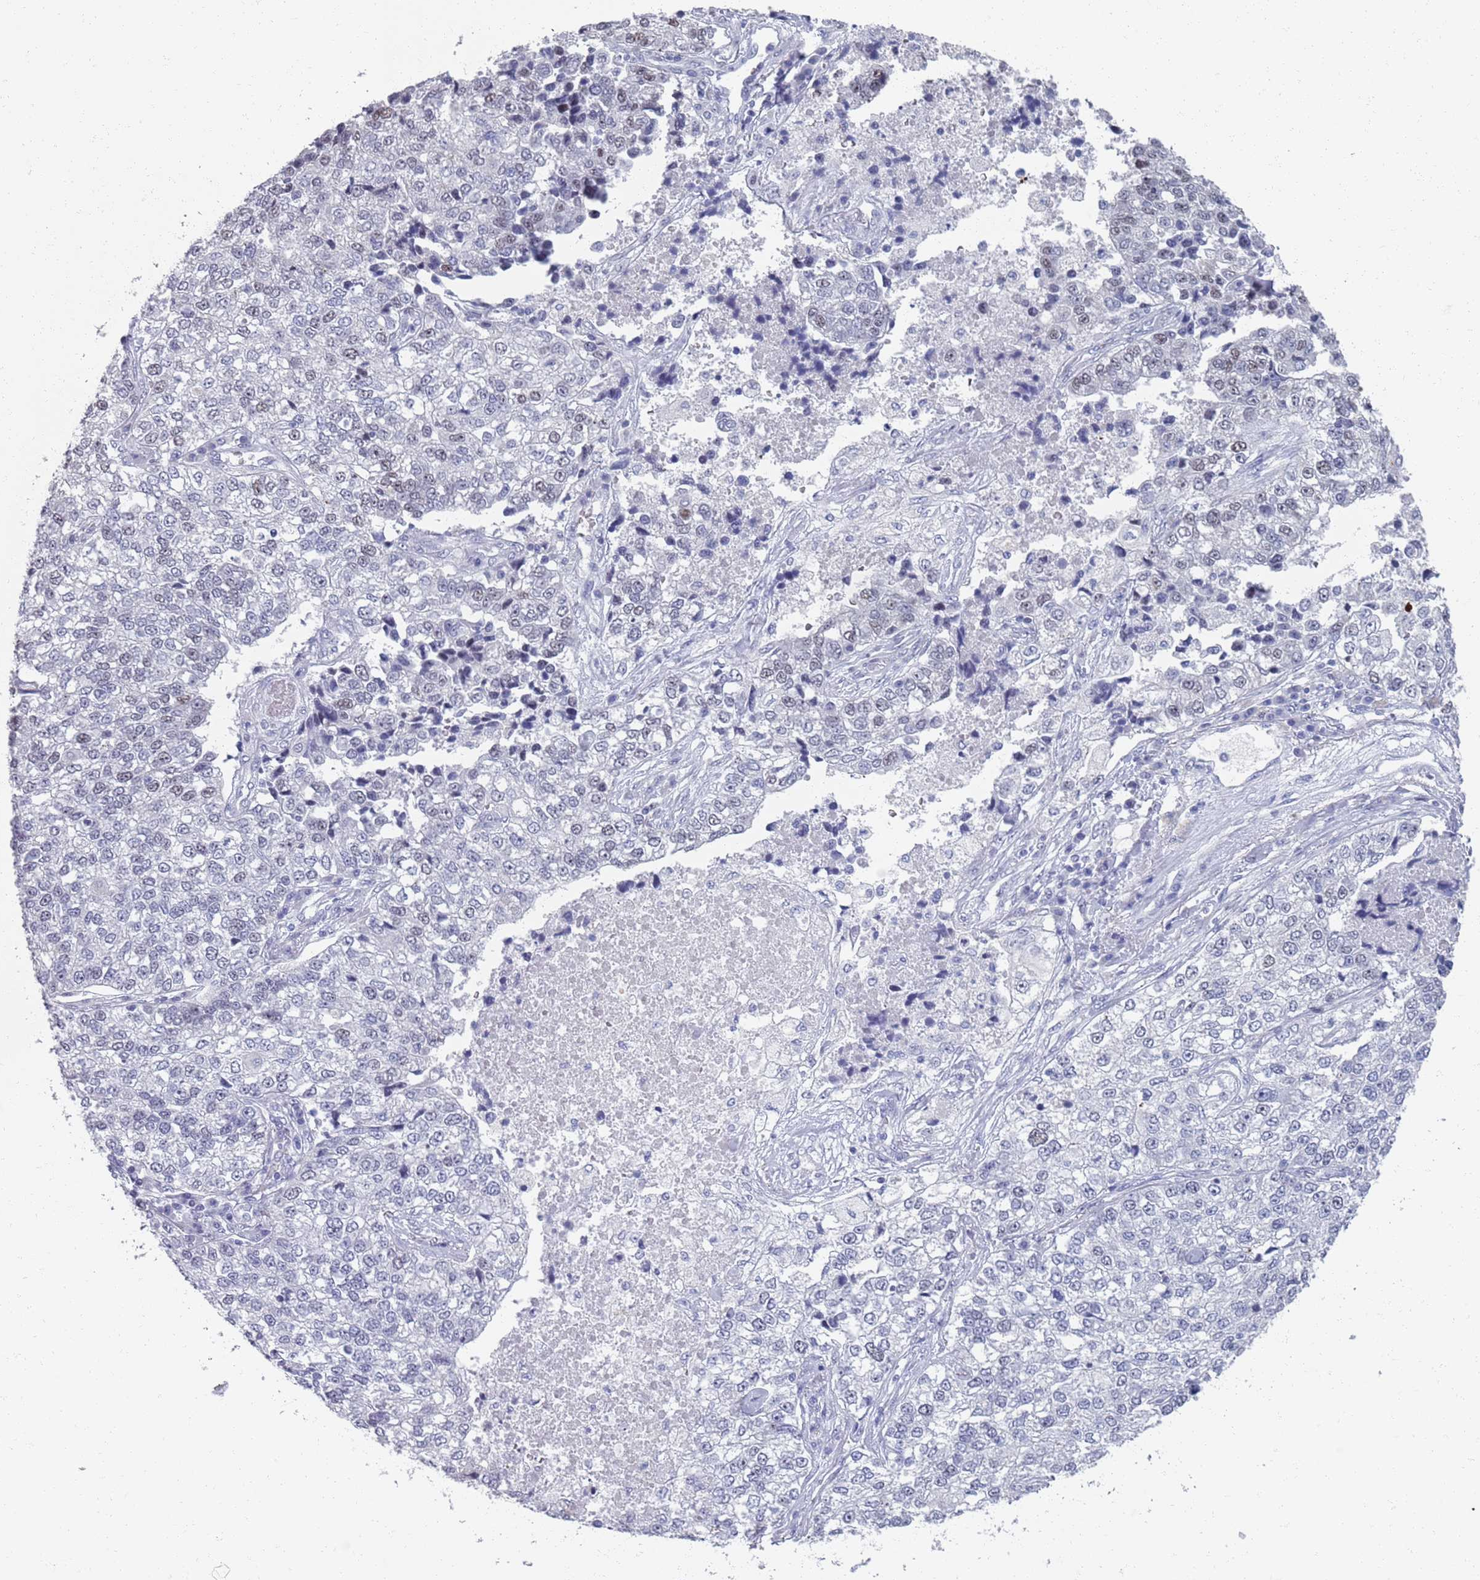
{"staining": {"intensity": "weak", "quantity": "<25%", "location": "nuclear"}, "tissue": "lung cancer", "cell_type": "Tumor cells", "image_type": "cancer", "snomed": [{"axis": "morphology", "description": "Adenocarcinoma, NOS"}, {"axis": "topography", "description": "Lung"}], "caption": "This histopathology image is of lung cancer stained with IHC to label a protein in brown with the nuclei are counter-stained blue. There is no staining in tumor cells.", "gene": "SAMD1", "patient": {"sex": "male", "age": 49}}